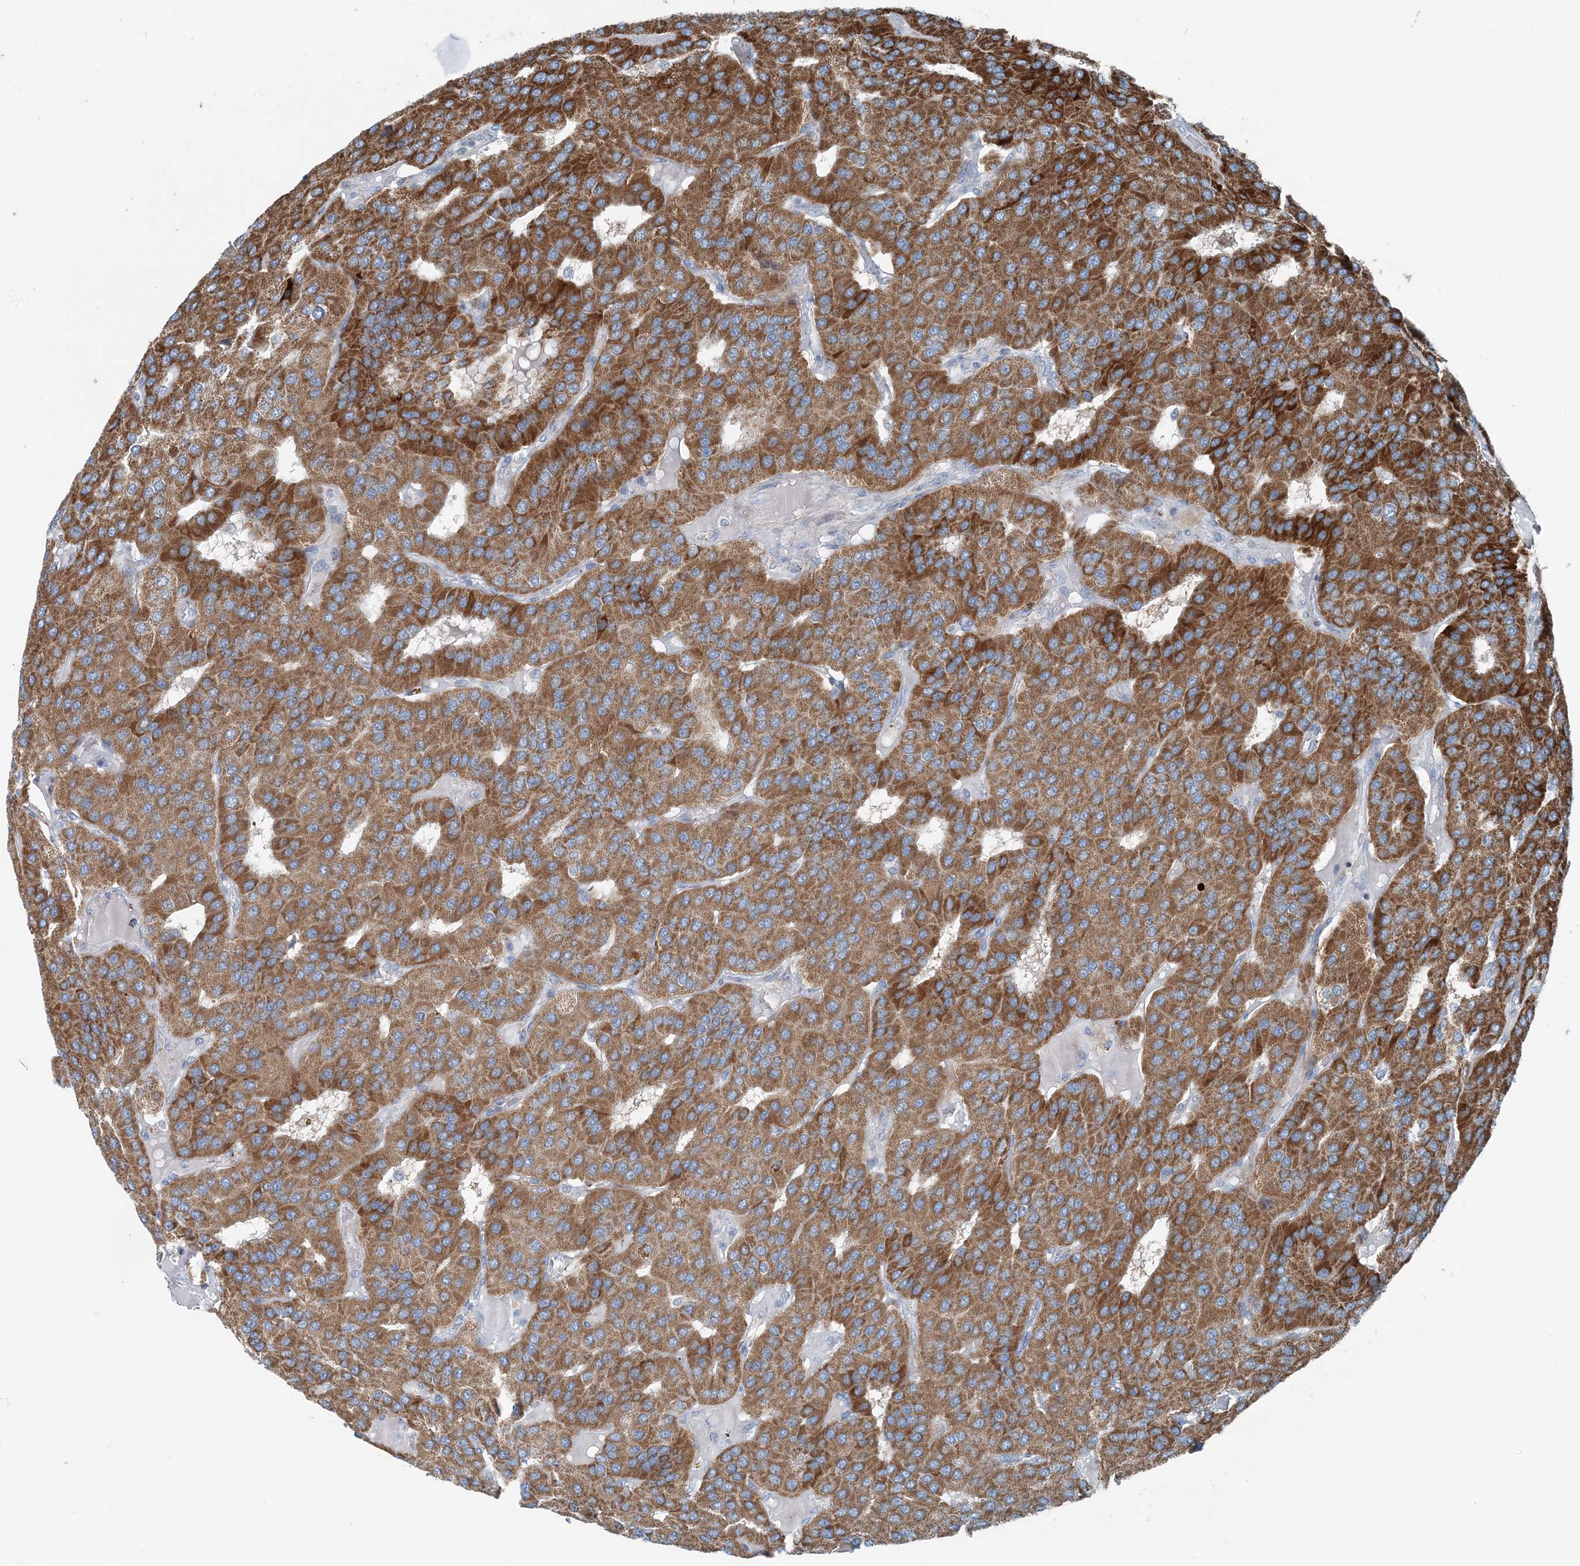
{"staining": {"intensity": "strong", "quantity": ">75%", "location": "cytoplasmic/membranous"}, "tissue": "parathyroid gland", "cell_type": "Glandular cells", "image_type": "normal", "snomed": [{"axis": "morphology", "description": "Normal tissue, NOS"}, {"axis": "morphology", "description": "Adenoma, NOS"}, {"axis": "topography", "description": "Parathyroid gland"}], "caption": "A brown stain labels strong cytoplasmic/membranous expression of a protein in glandular cells of unremarkable parathyroid gland. The protein of interest is shown in brown color, while the nuclei are stained blue.", "gene": "INTU", "patient": {"sex": "female", "age": 86}}